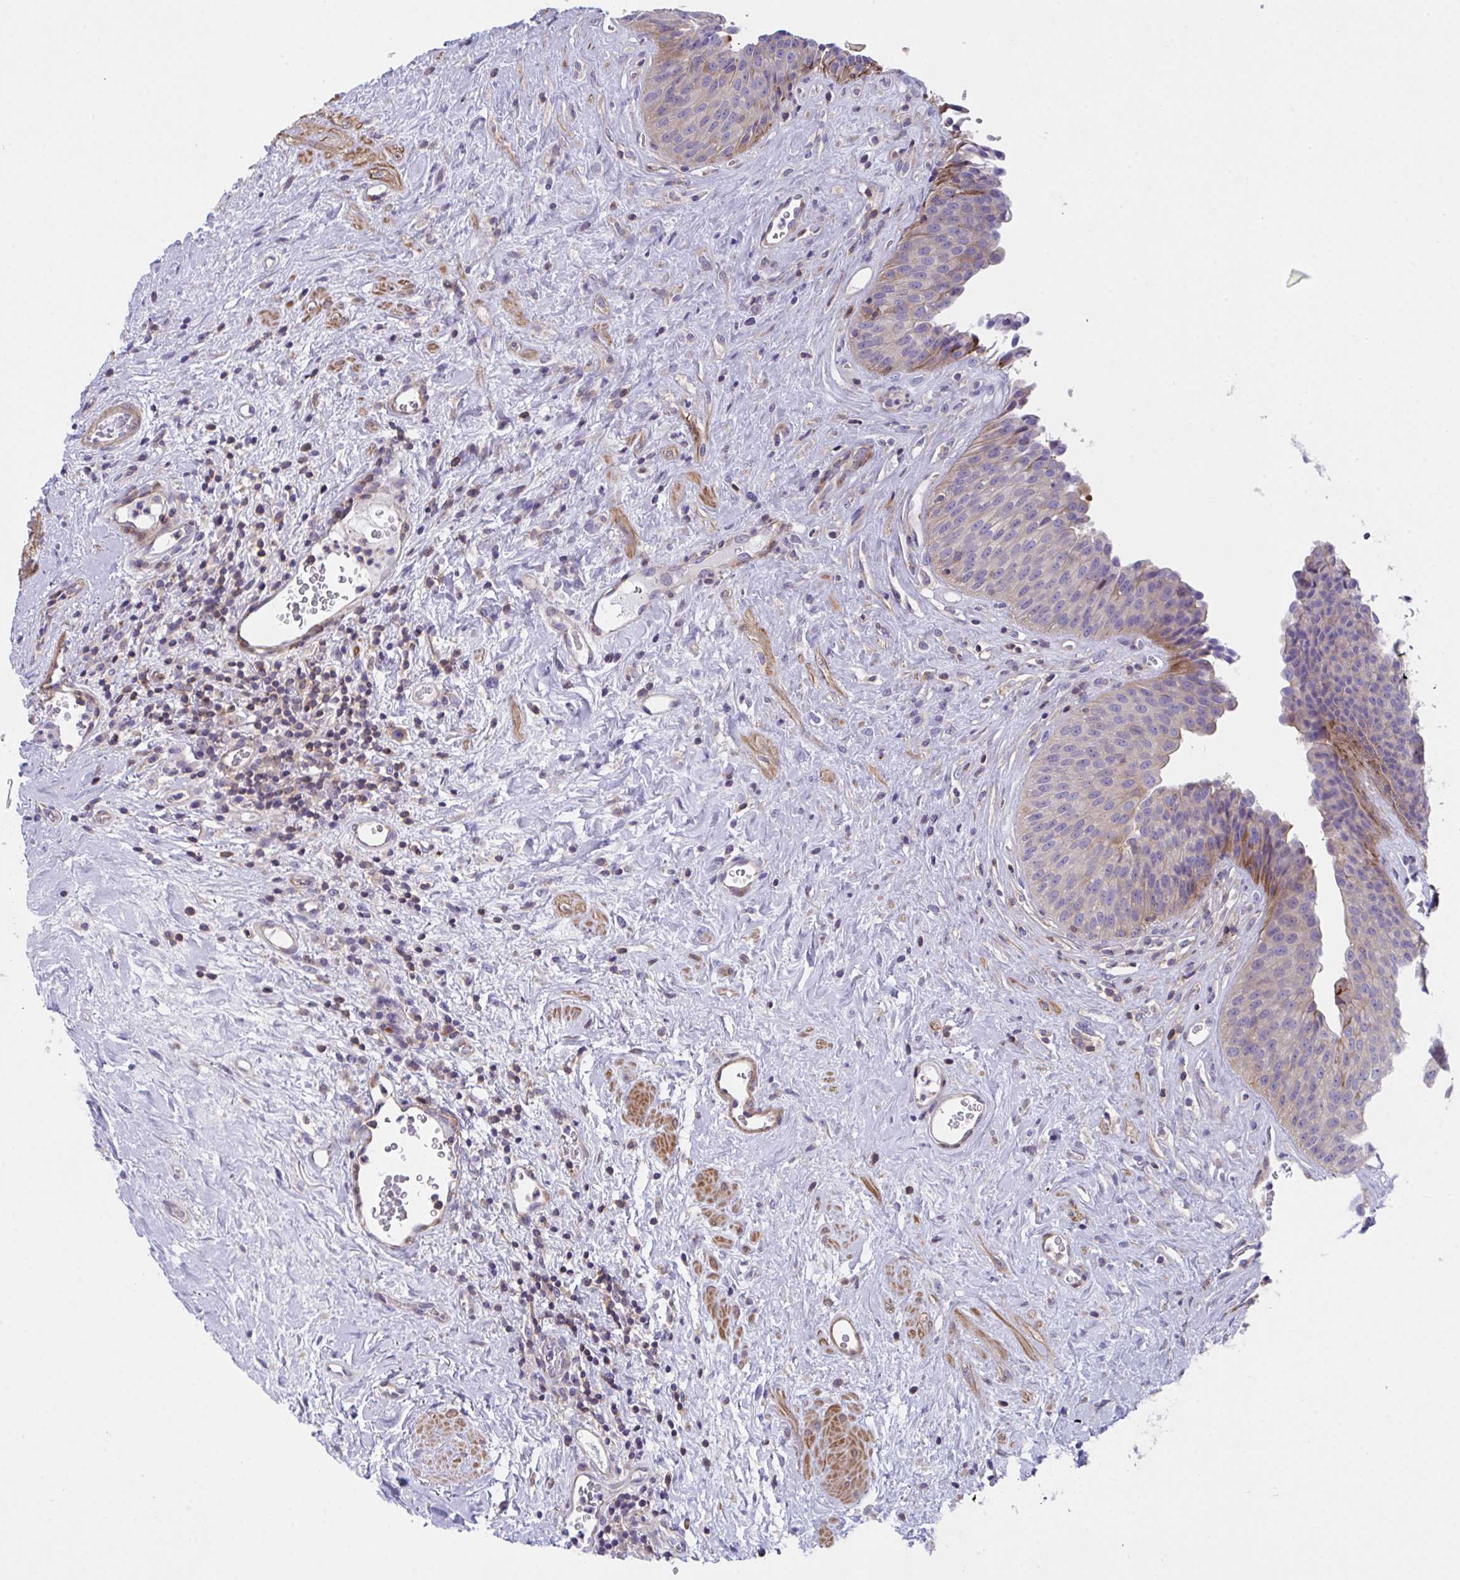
{"staining": {"intensity": "moderate", "quantity": "<25%", "location": "cytoplasmic/membranous"}, "tissue": "urinary bladder", "cell_type": "Urothelial cells", "image_type": "normal", "snomed": [{"axis": "morphology", "description": "Normal tissue, NOS"}, {"axis": "topography", "description": "Urinary bladder"}], "caption": "A brown stain labels moderate cytoplasmic/membranous staining of a protein in urothelial cells of unremarkable urinary bladder. (brown staining indicates protein expression, while blue staining denotes nuclei).", "gene": "PPIH", "patient": {"sex": "female", "age": 56}}